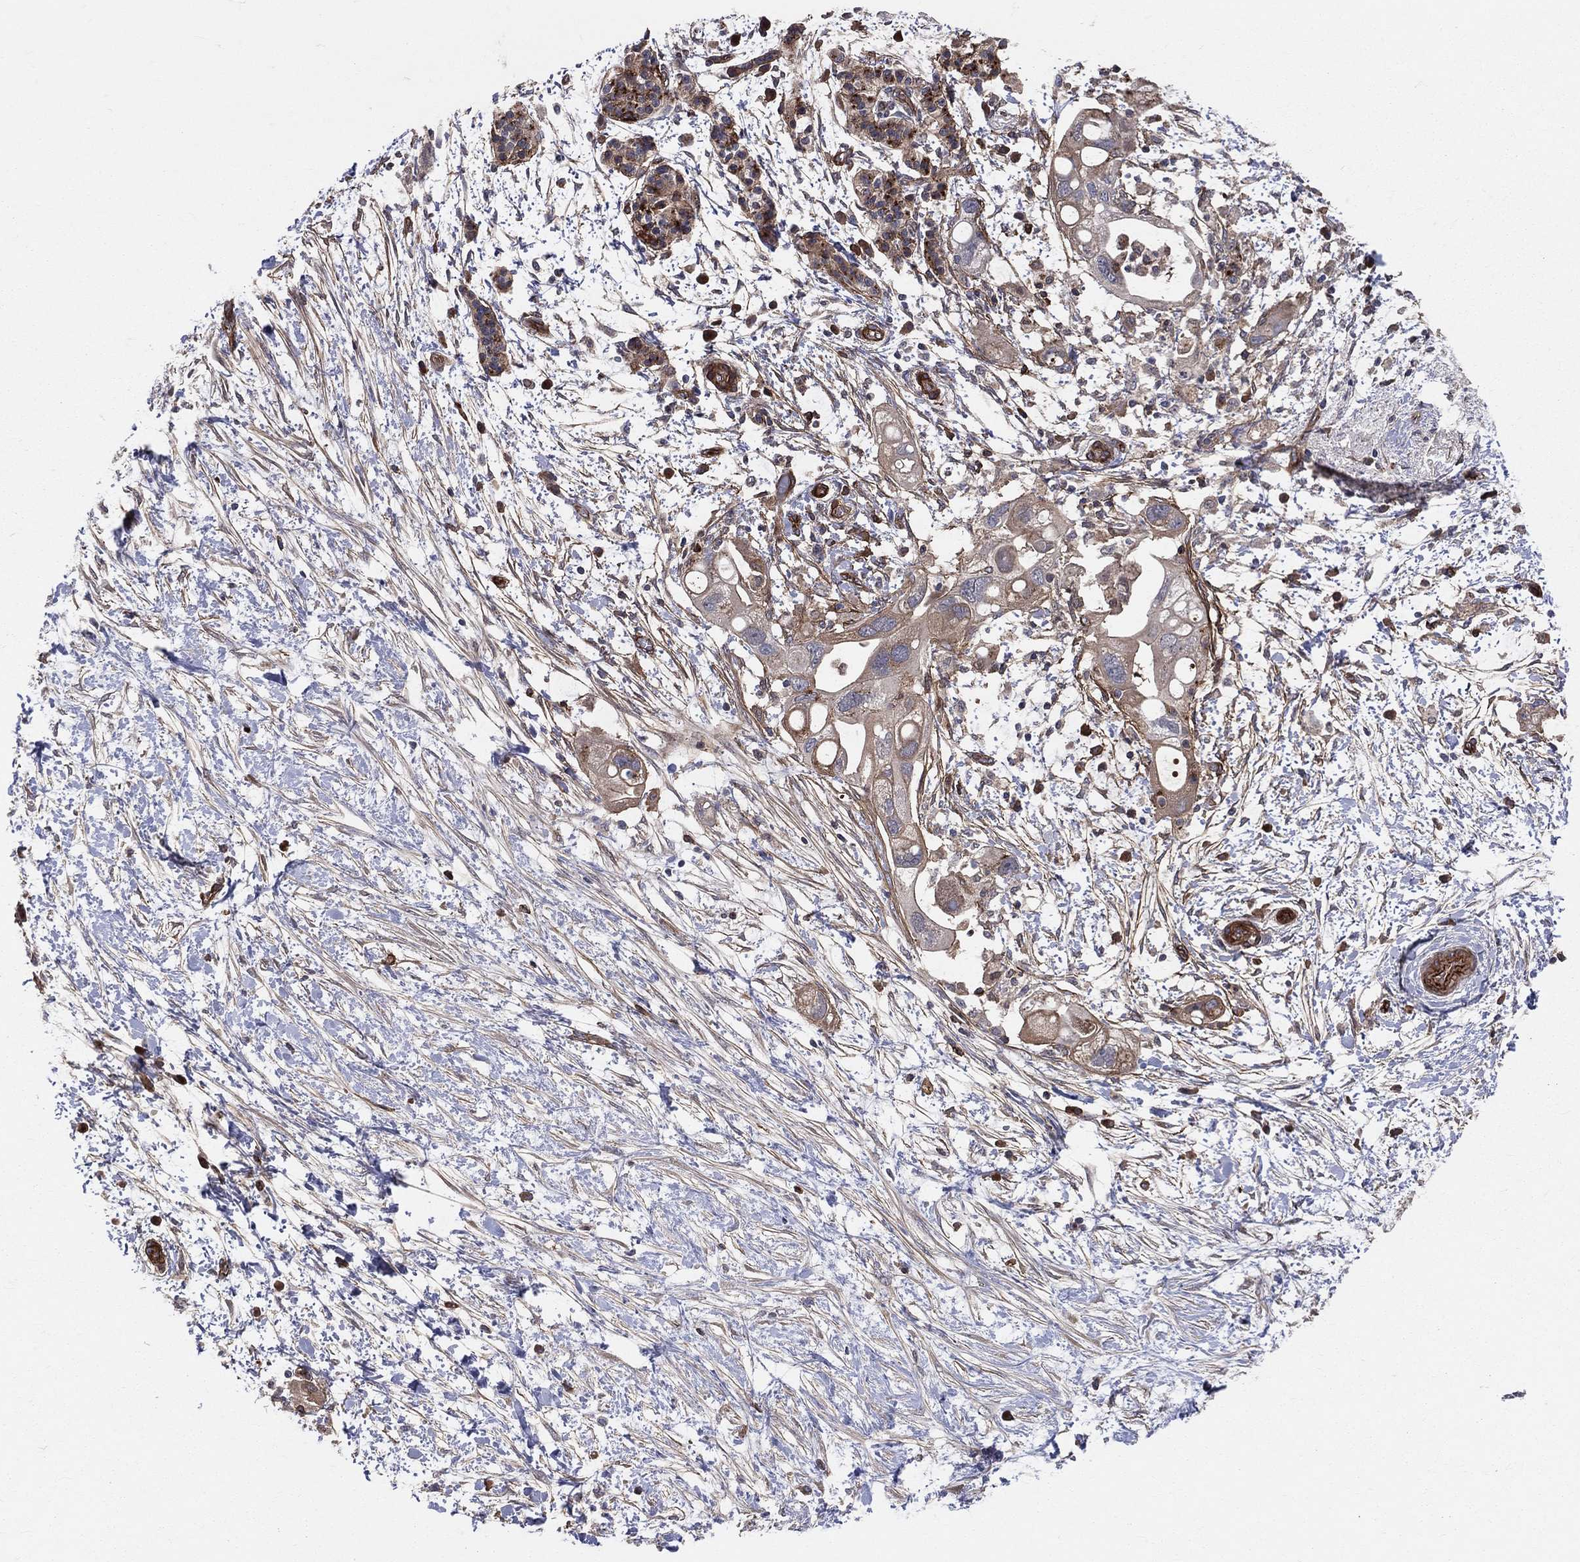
{"staining": {"intensity": "moderate", "quantity": "<25%", "location": "cytoplasmic/membranous"}, "tissue": "pancreatic cancer", "cell_type": "Tumor cells", "image_type": "cancer", "snomed": [{"axis": "morphology", "description": "Adenocarcinoma, NOS"}, {"axis": "topography", "description": "Pancreas"}], "caption": "Moderate cytoplasmic/membranous expression is appreciated in approximately <25% of tumor cells in adenocarcinoma (pancreatic).", "gene": "ENTPD1", "patient": {"sex": "female", "age": 72}}